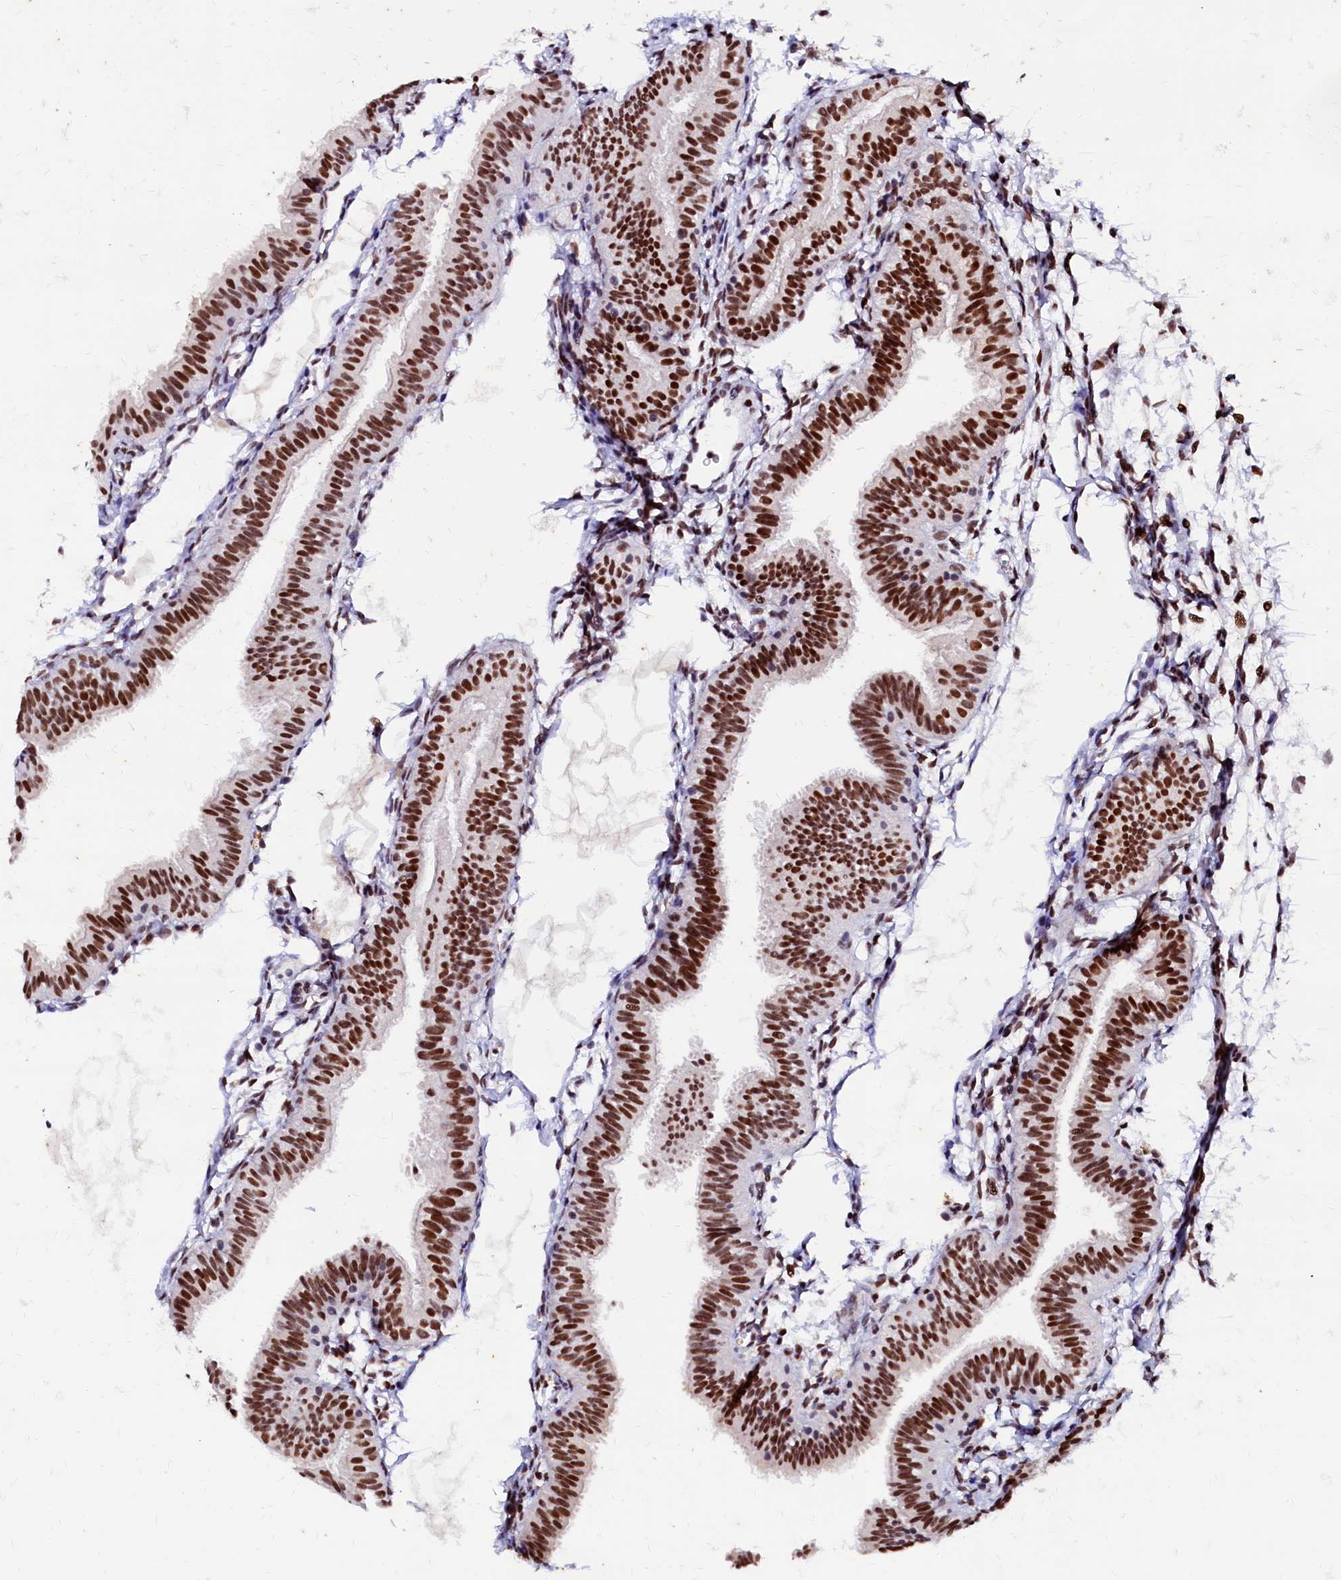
{"staining": {"intensity": "strong", "quantity": ">75%", "location": "nuclear"}, "tissue": "fallopian tube", "cell_type": "Glandular cells", "image_type": "normal", "snomed": [{"axis": "morphology", "description": "Normal tissue, NOS"}, {"axis": "topography", "description": "Fallopian tube"}], "caption": "Fallopian tube stained for a protein reveals strong nuclear positivity in glandular cells. (IHC, brightfield microscopy, high magnification).", "gene": "CPSF7", "patient": {"sex": "female", "age": 35}}